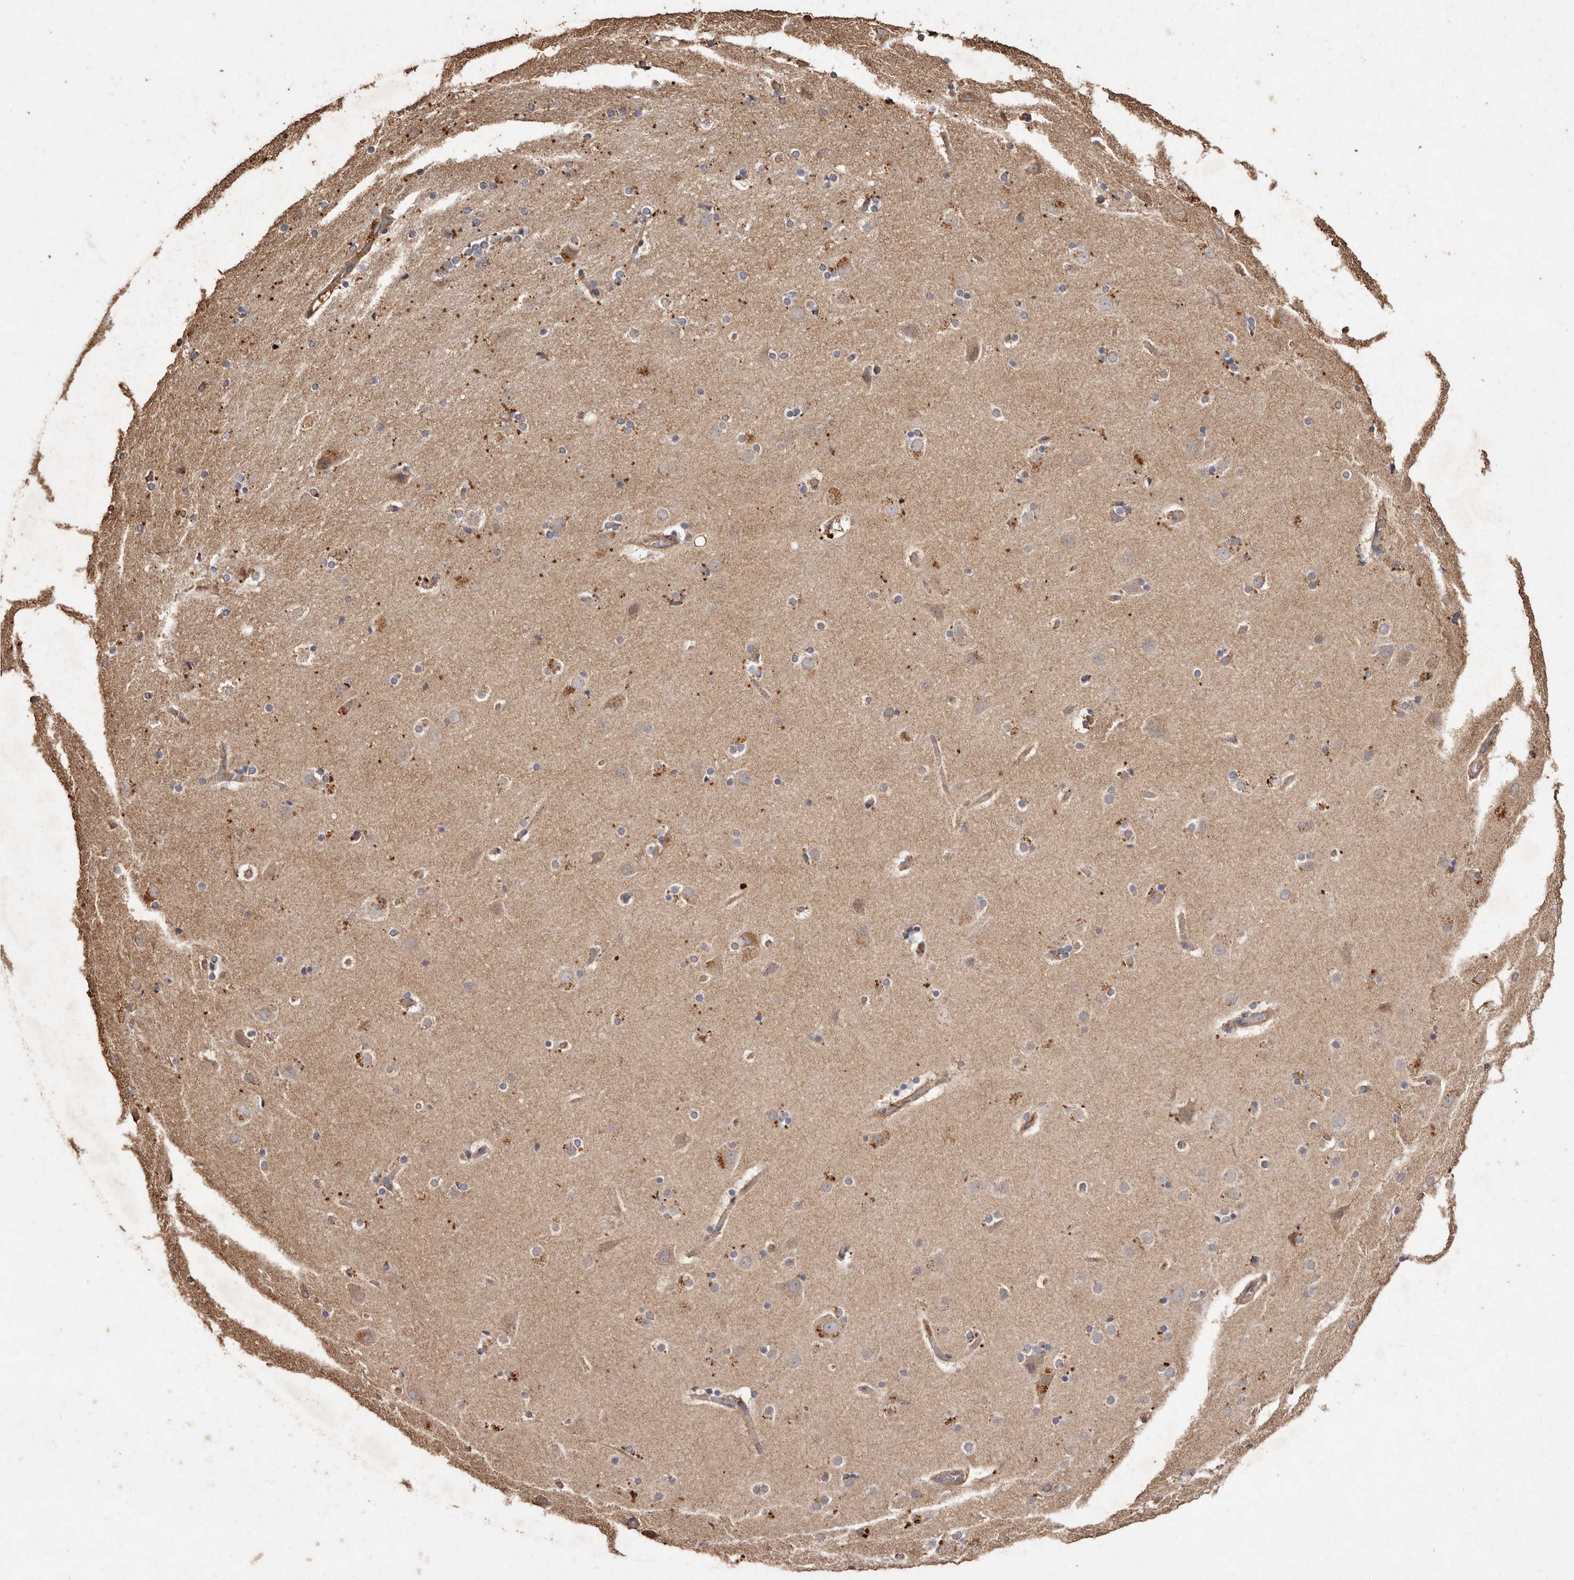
{"staining": {"intensity": "weak", "quantity": ">75%", "location": "cytoplasmic/membranous"}, "tissue": "cerebral cortex", "cell_type": "Endothelial cells", "image_type": "normal", "snomed": [{"axis": "morphology", "description": "Normal tissue, NOS"}, {"axis": "topography", "description": "Cerebral cortex"}], "caption": "Weak cytoplasmic/membranous expression for a protein is appreciated in about >75% of endothelial cells of unremarkable cerebral cortex using immunohistochemistry (IHC).", "gene": "FARS2", "patient": {"sex": "male", "age": 57}}